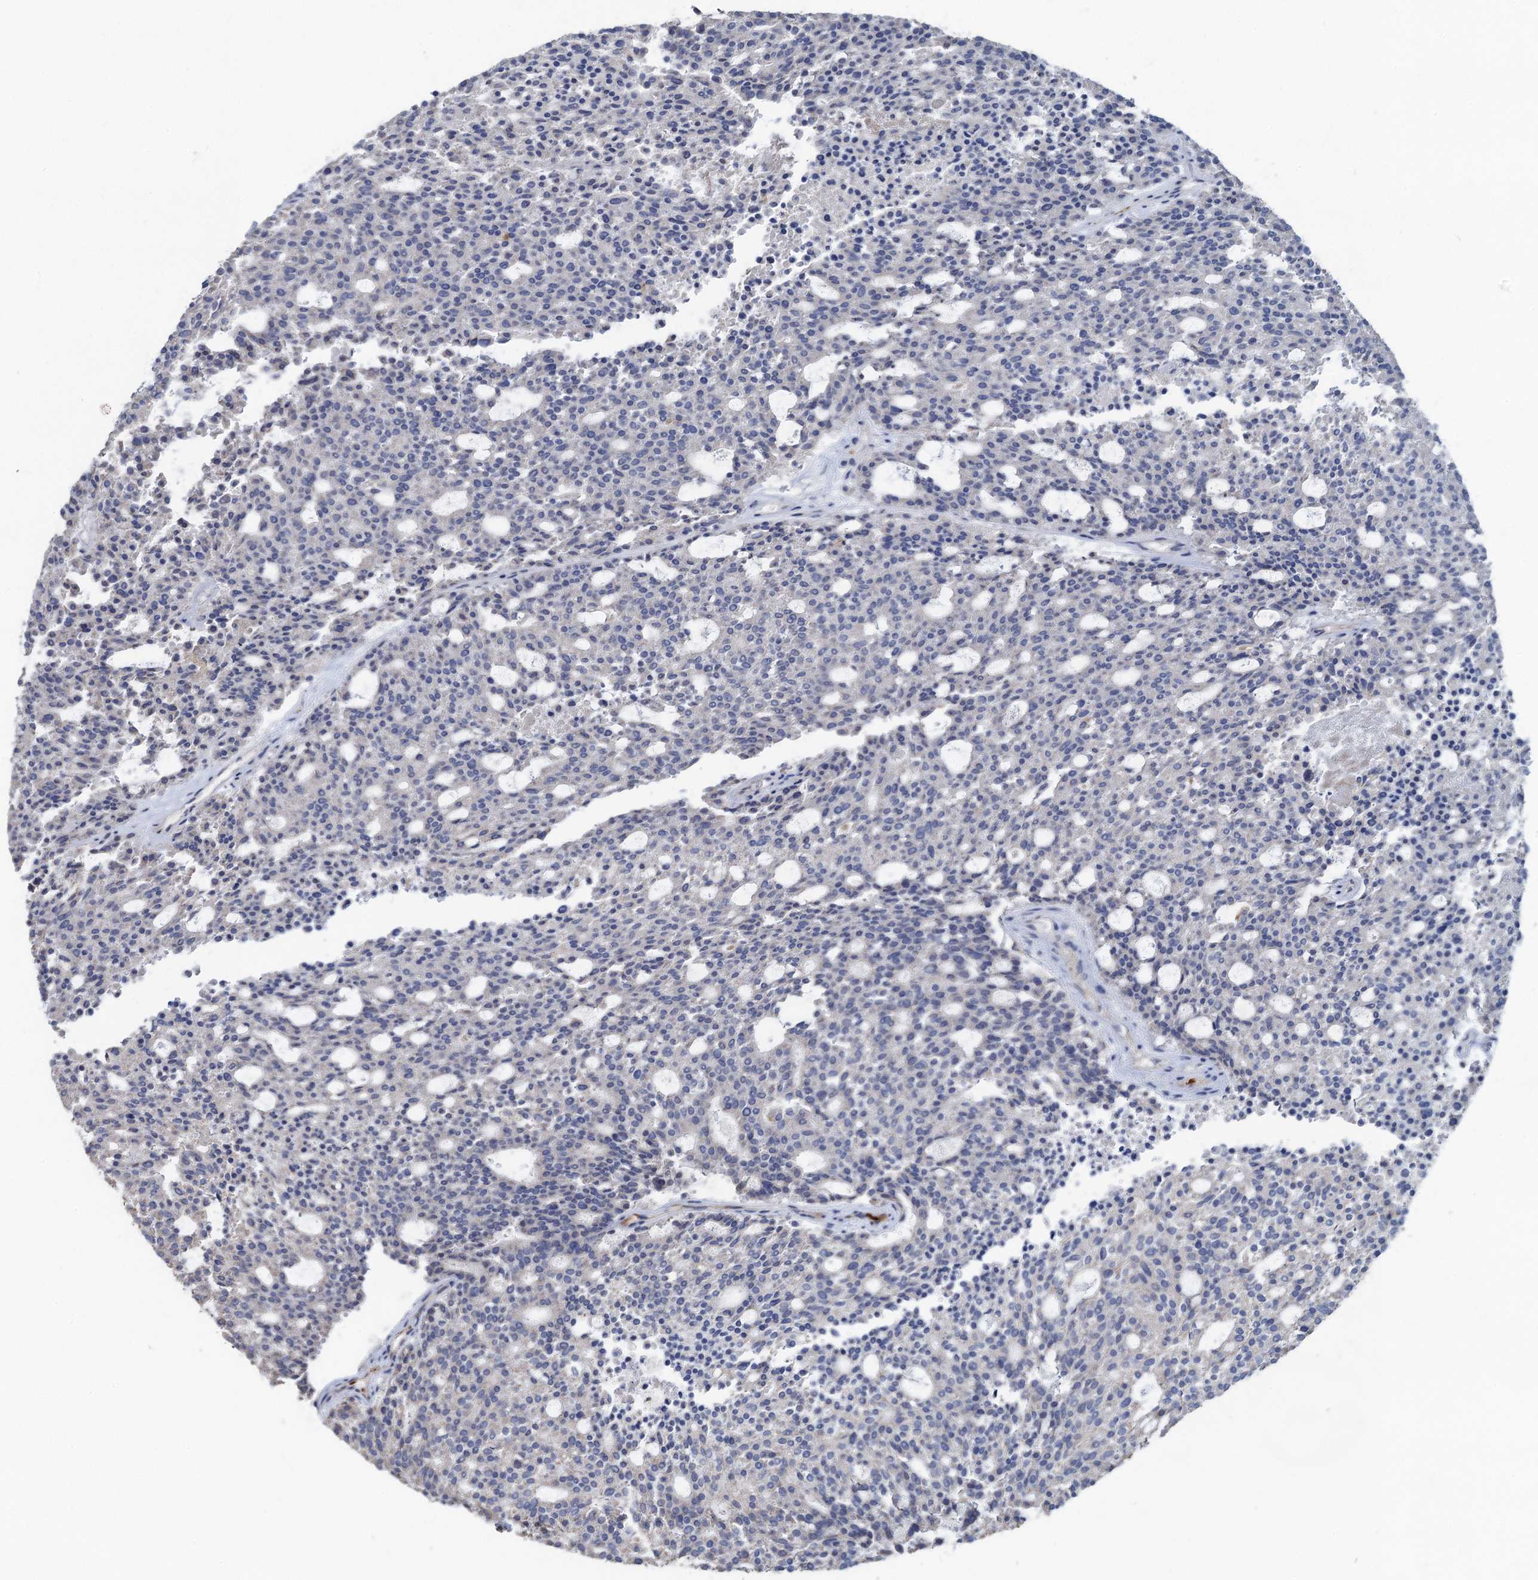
{"staining": {"intensity": "negative", "quantity": "none", "location": "none"}, "tissue": "carcinoid", "cell_type": "Tumor cells", "image_type": "cancer", "snomed": [{"axis": "morphology", "description": "Carcinoid, malignant, NOS"}, {"axis": "topography", "description": "Pancreas"}], "caption": "The image shows no staining of tumor cells in carcinoid (malignant).", "gene": "PLLP", "patient": {"sex": "female", "age": 54}}